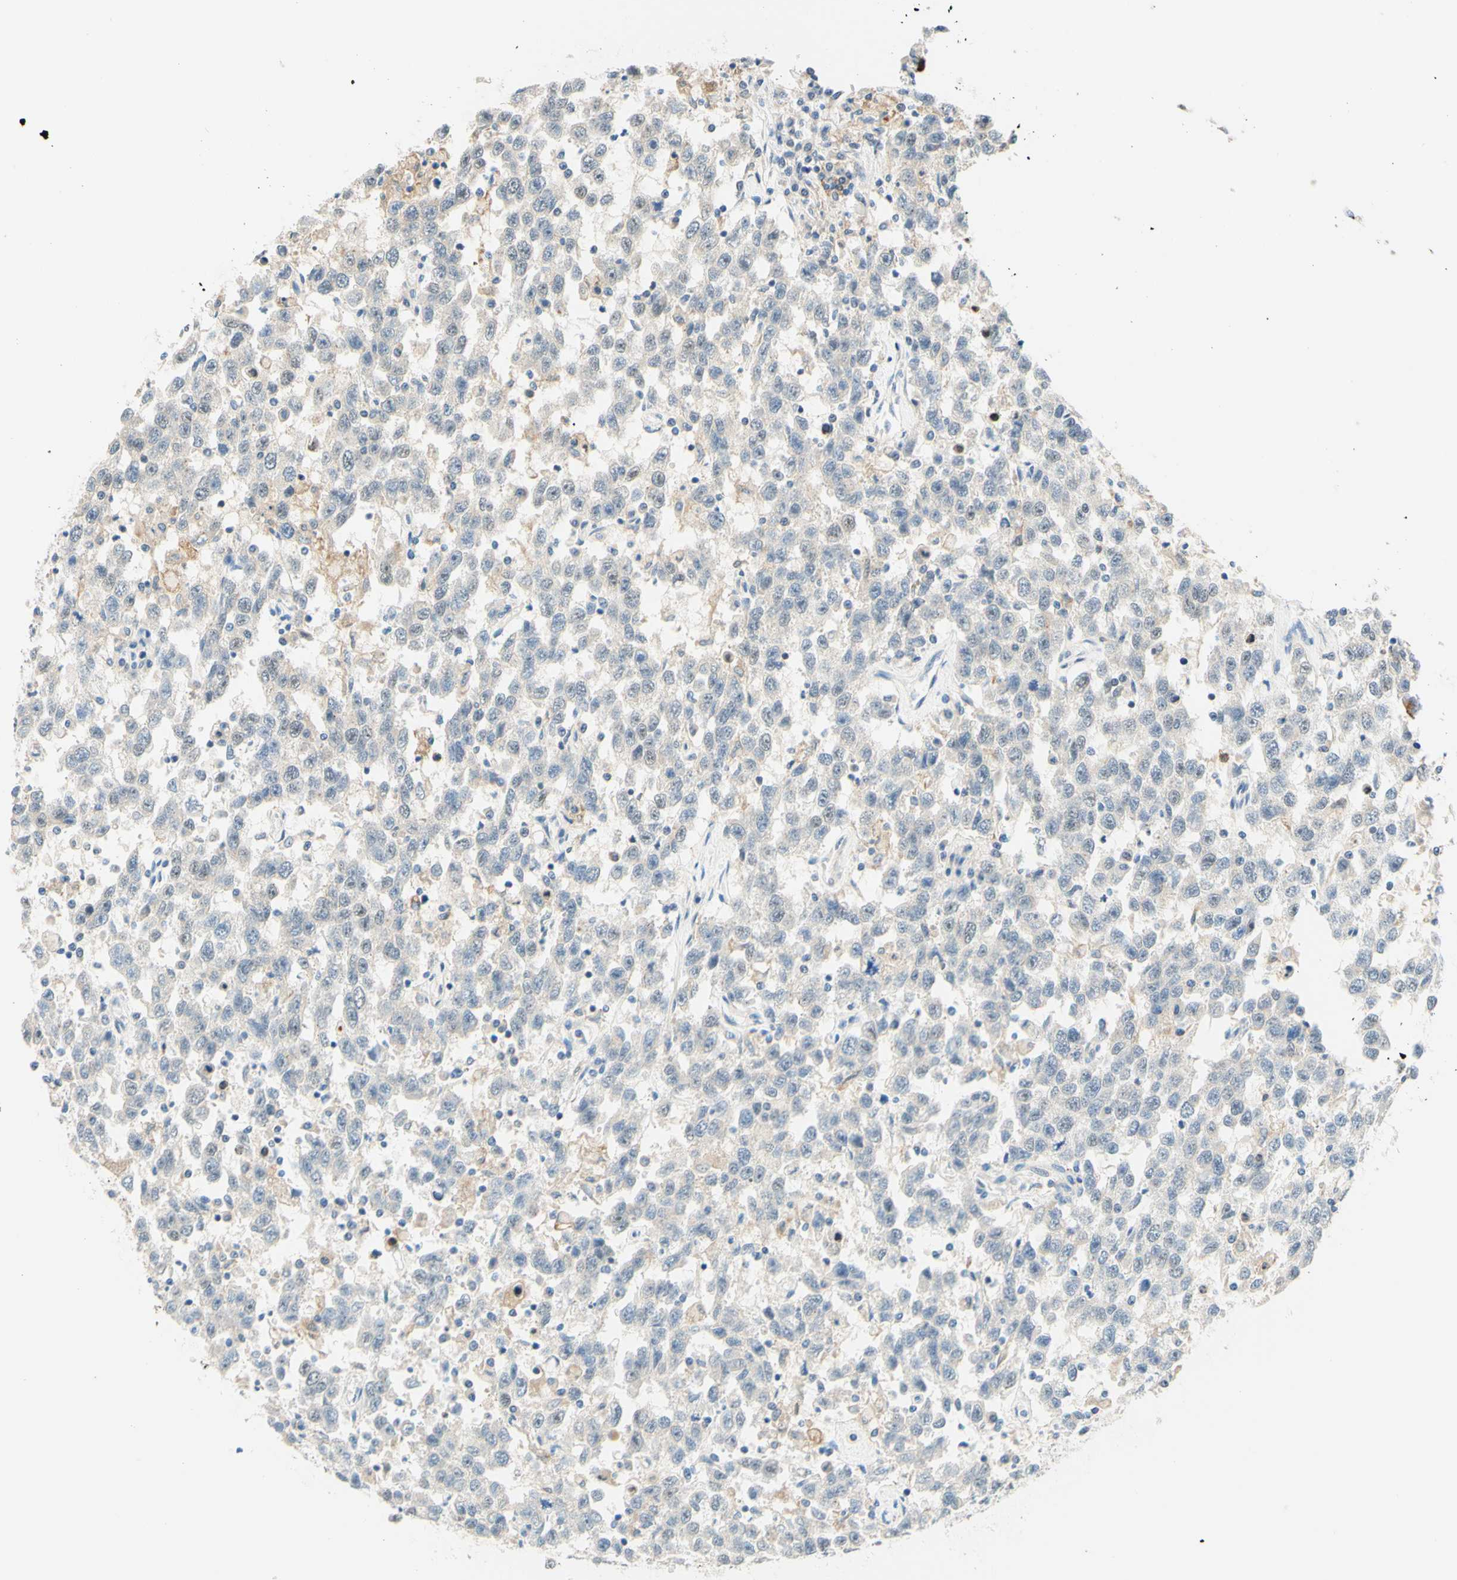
{"staining": {"intensity": "negative", "quantity": "none", "location": "none"}, "tissue": "testis cancer", "cell_type": "Tumor cells", "image_type": "cancer", "snomed": [{"axis": "morphology", "description": "Seminoma, NOS"}, {"axis": "topography", "description": "Testis"}], "caption": "DAB immunohistochemical staining of human testis cancer (seminoma) displays no significant expression in tumor cells. Brightfield microscopy of immunohistochemistry (IHC) stained with DAB (3,3'-diaminobenzidine) (brown) and hematoxylin (blue), captured at high magnification.", "gene": "TREM2", "patient": {"sex": "male", "age": 41}}